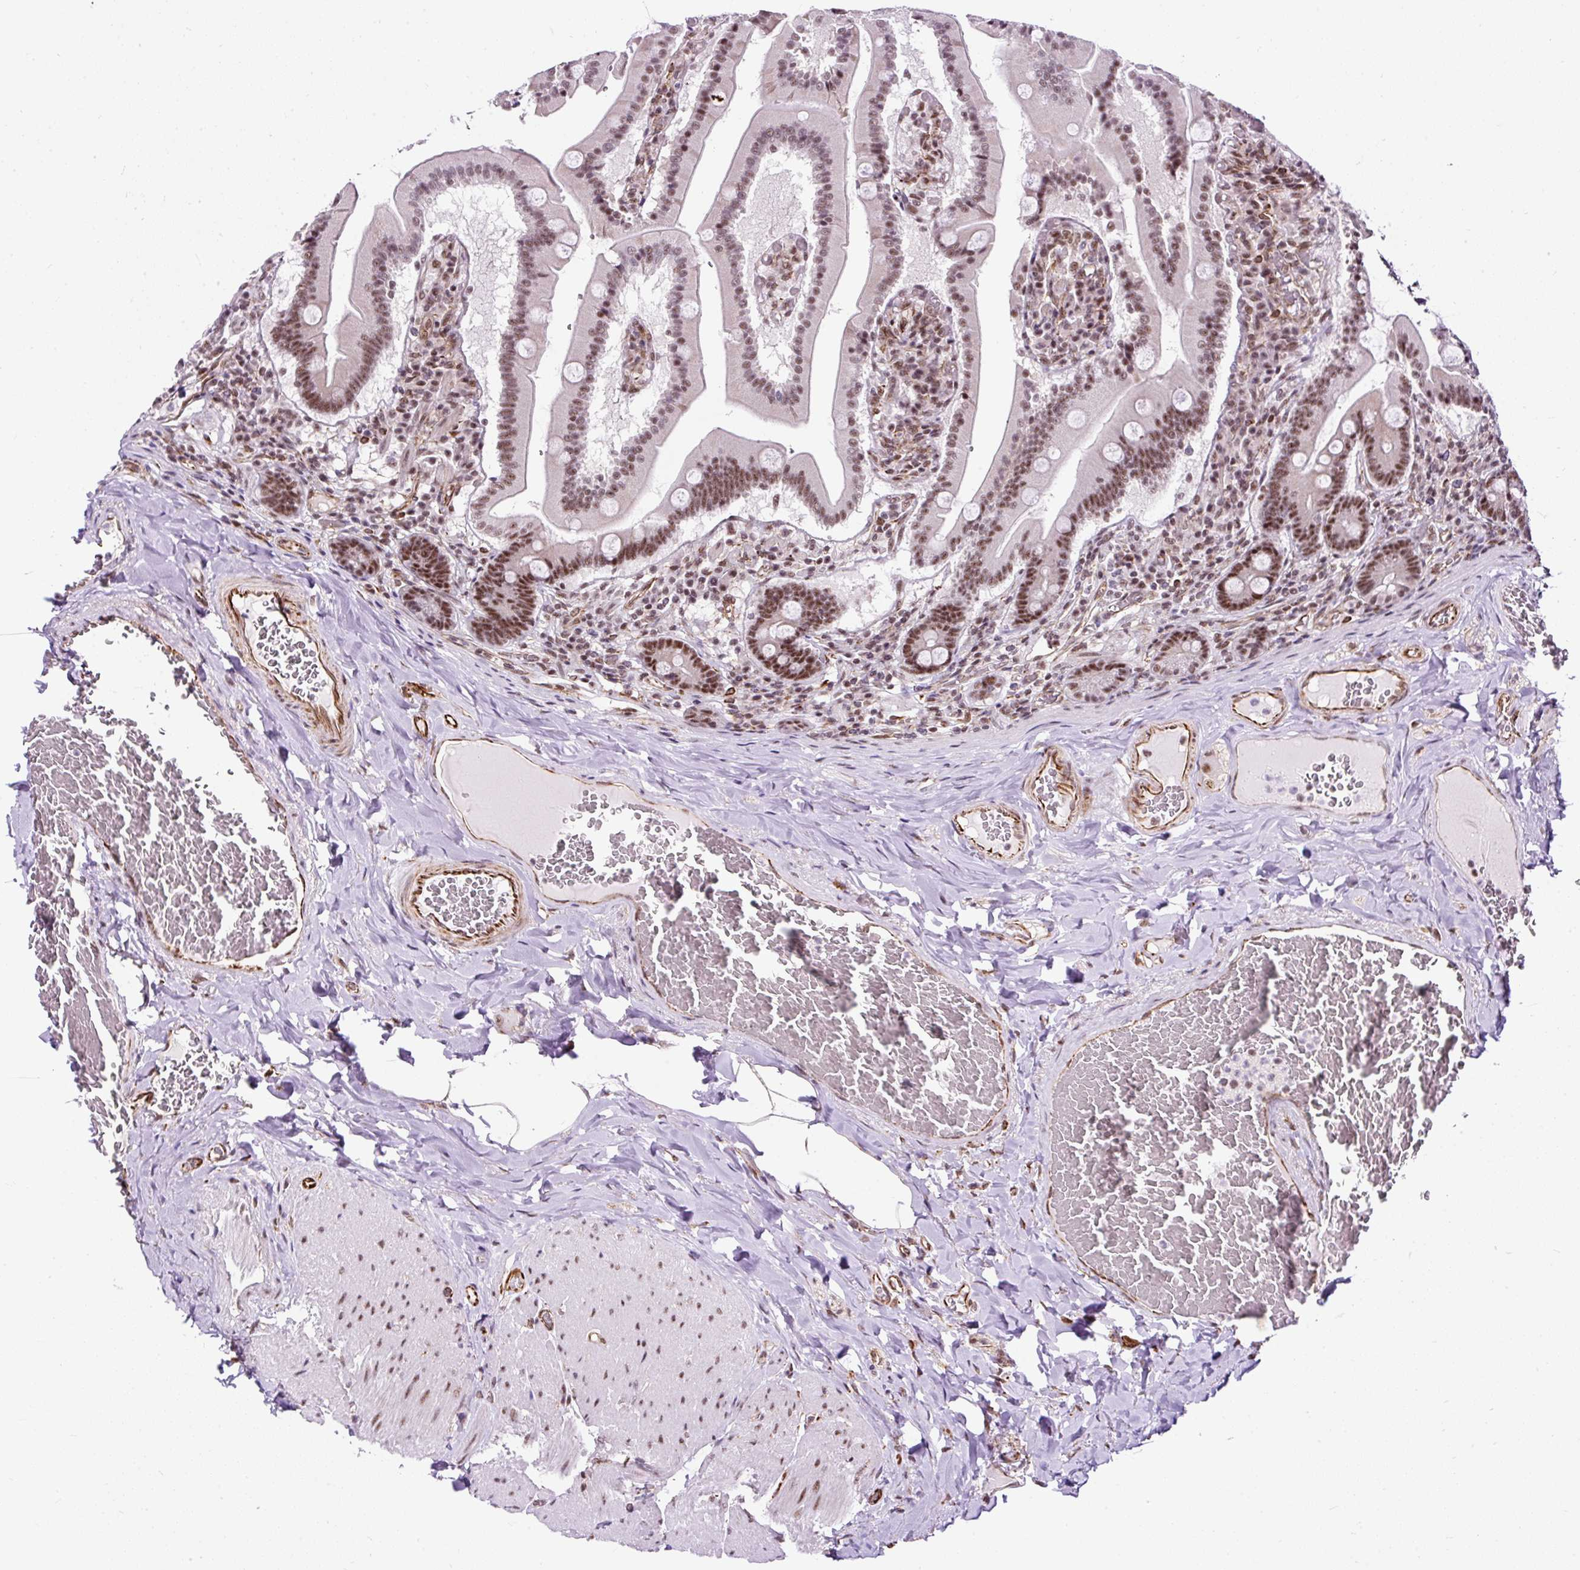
{"staining": {"intensity": "moderate", "quantity": ">75%", "location": "nuclear"}, "tissue": "duodenum", "cell_type": "Glandular cells", "image_type": "normal", "snomed": [{"axis": "morphology", "description": "Normal tissue, NOS"}, {"axis": "topography", "description": "Duodenum"}], "caption": "IHC micrograph of normal duodenum stained for a protein (brown), which demonstrates medium levels of moderate nuclear staining in approximately >75% of glandular cells.", "gene": "FMC1", "patient": {"sex": "female", "age": 62}}